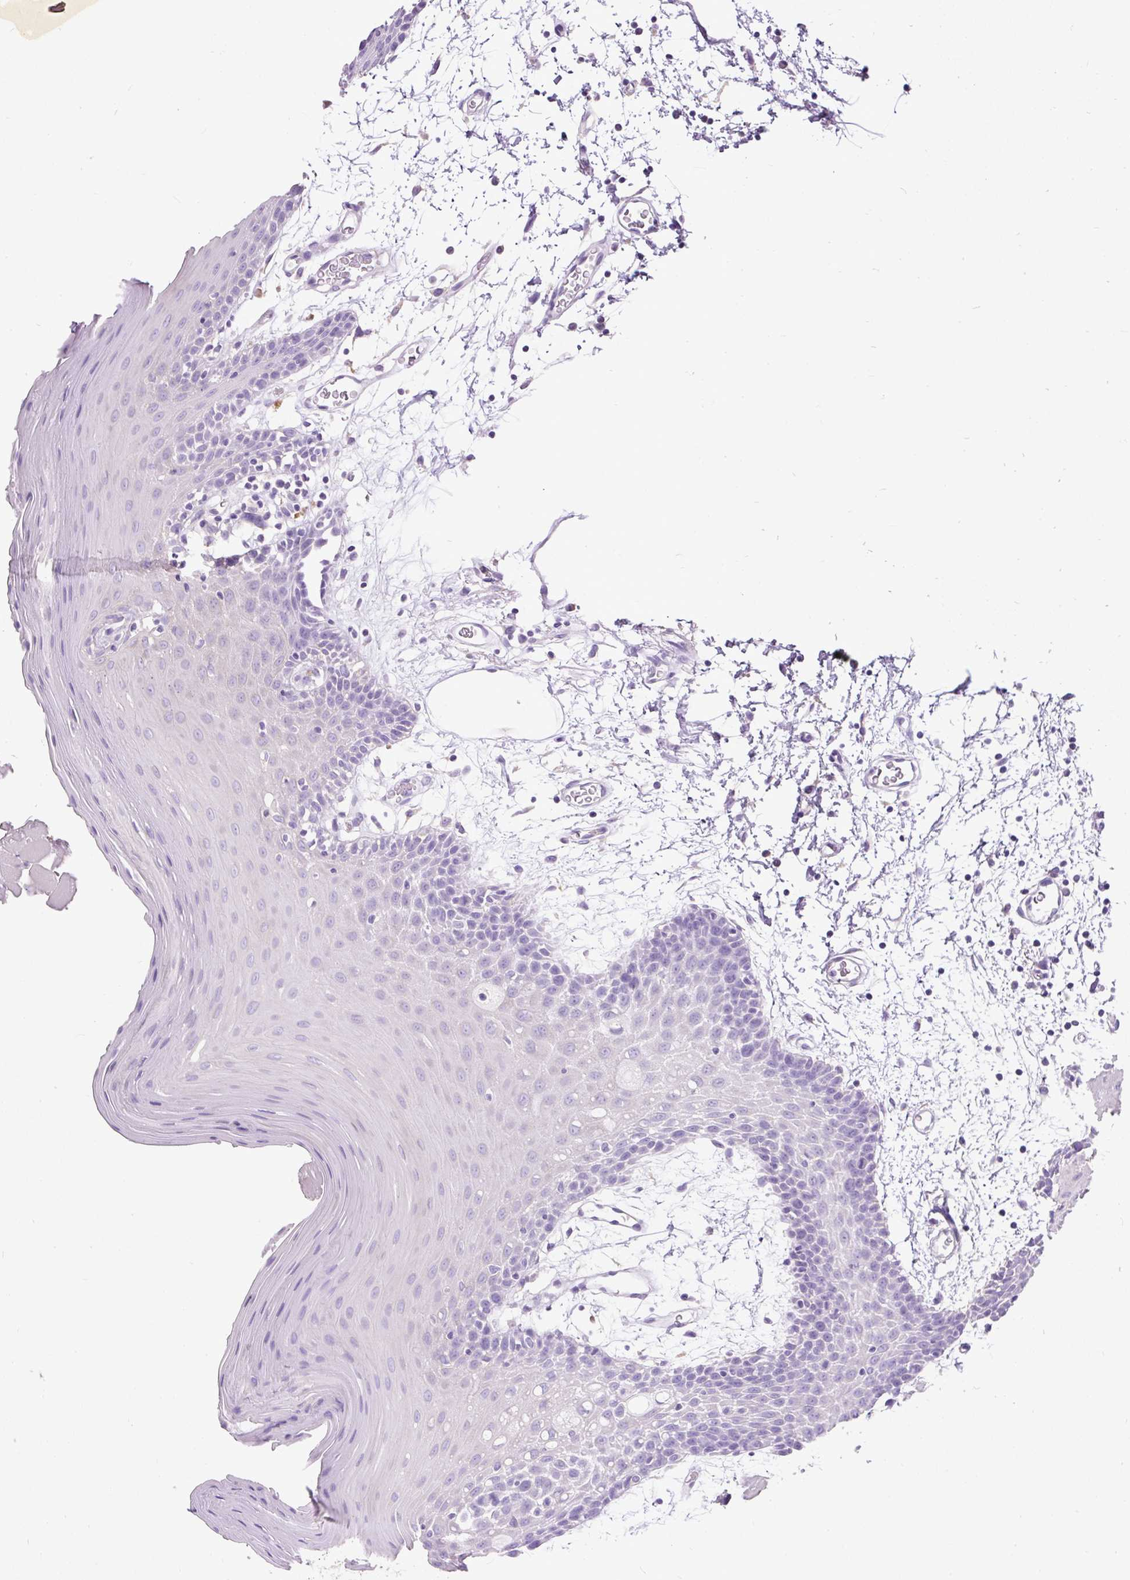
{"staining": {"intensity": "negative", "quantity": "none", "location": "none"}, "tissue": "oral mucosa", "cell_type": "Squamous epithelial cells", "image_type": "normal", "snomed": [{"axis": "morphology", "description": "Normal tissue, NOS"}, {"axis": "topography", "description": "Skeletal muscle"}, {"axis": "topography", "description": "Oral tissue"}, {"axis": "topography", "description": "Salivary gland"}, {"axis": "topography", "description": "Peripheral nerve tissue"}], "caption": "Image shows no significant protein positivity in squamous epithelial cells of benign oral mucosa.", "gene": "GBX1", "patient": {"sex": "male", "age": 54}}